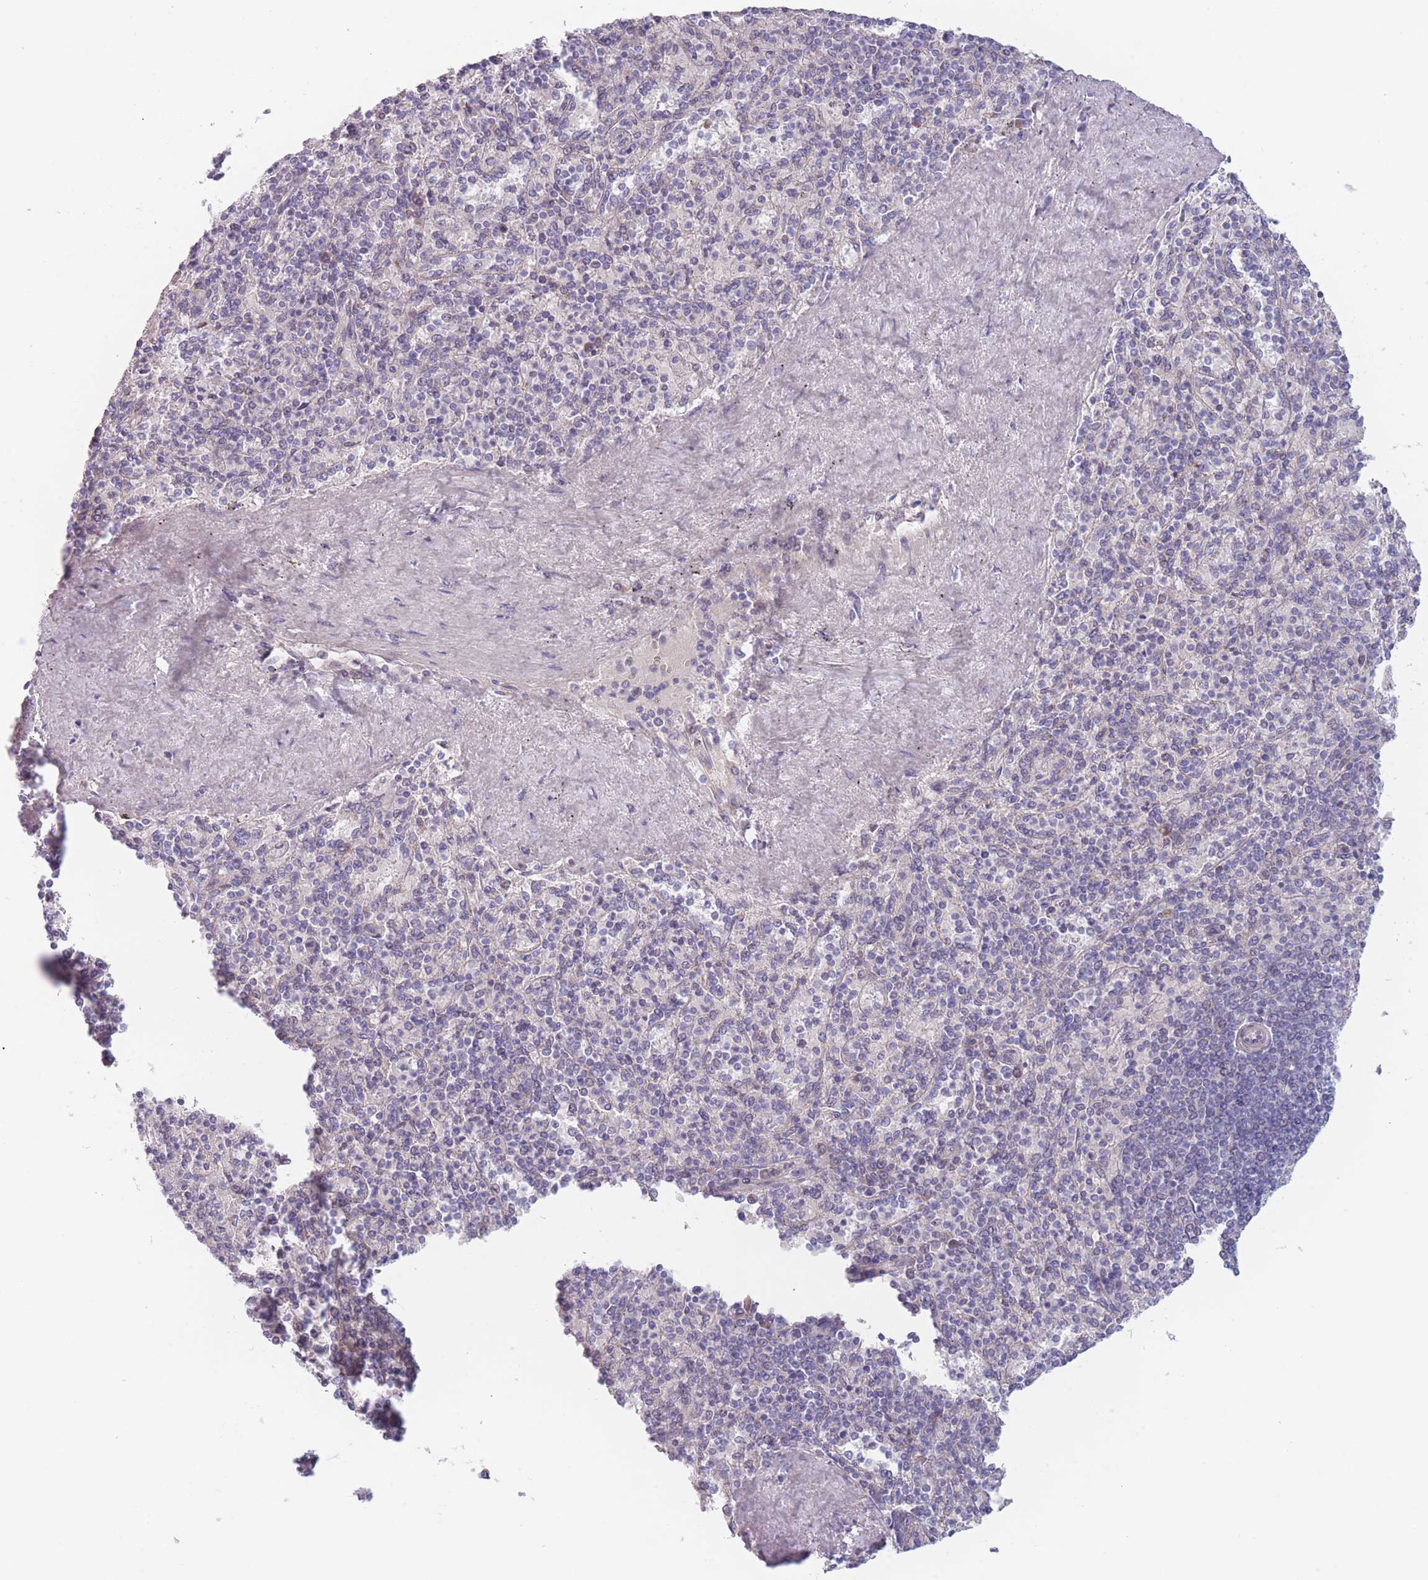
{"staining": {"intensity": "negative", "quantity": "none", "location": "none"}, "tissue": "spleen", "cell_type": "Cells in red pulp", "image_type": "normal", "snomed": [{"axis": "morphology", "description": "Normal tissue, NOS"}, {"axis": "topography", "description": "Spleen"}], "caption": "There is no significant staining in cells in red pulp of spleen. The staining is performed using DAB (3,3'-diaminobenzidine) brown chromogen with nuclei counter-stained in using hematoxylin.", "gene": "FAM227B", "patient": {"sex": "male", "age": 82}}